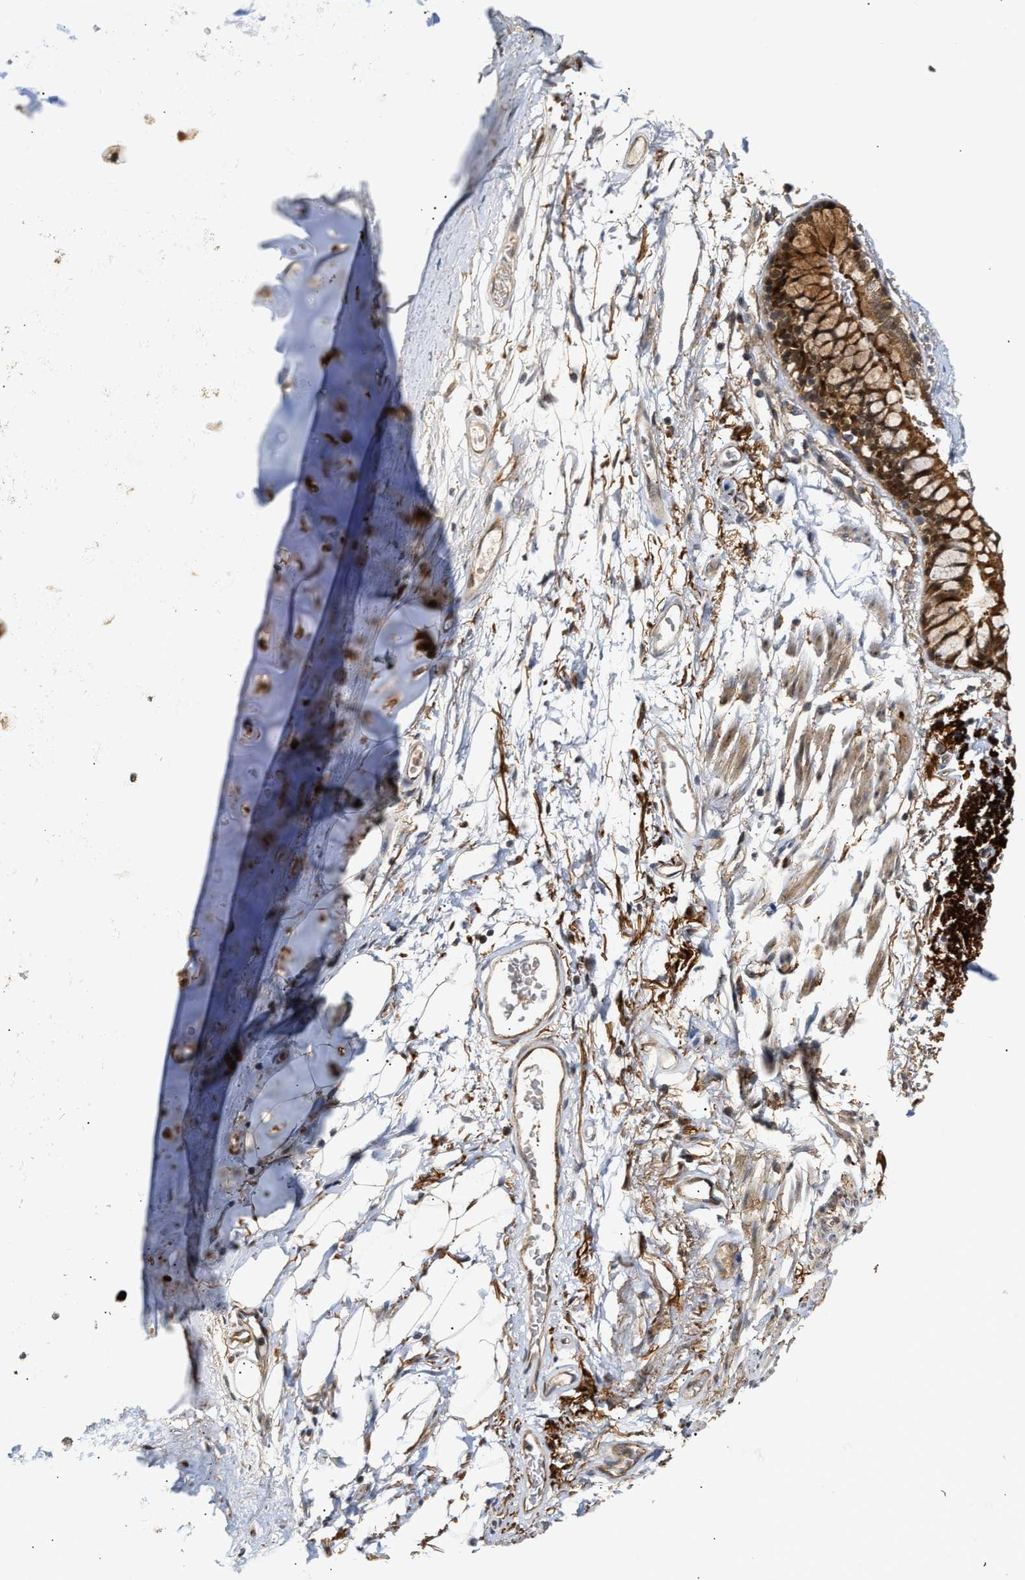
{"staining": {"intensity": "moderate", "quantity": ">75%", "location": "cytoplasmic/membranous"}, "tissue": "adipose tissue", "cell_type": "Adipocytes", "image_type": "normal", "snomed": [{"axis": "morphology", "description": "Normal tissue, NOS"}, {"axis": "topography", "description": "Cartilage tissue"}, {"axis": "topography", "description": "Bronchus"}], "caption": "Adipose tissue stained for a protein exhibits moderate cytoplasmic/membranous positivity in adipocytes. (DAB = brown stain, brightfield microscopy at high magnification).", "gene": "EXTL2", "patient": {"sex": "female", "age": 73}}